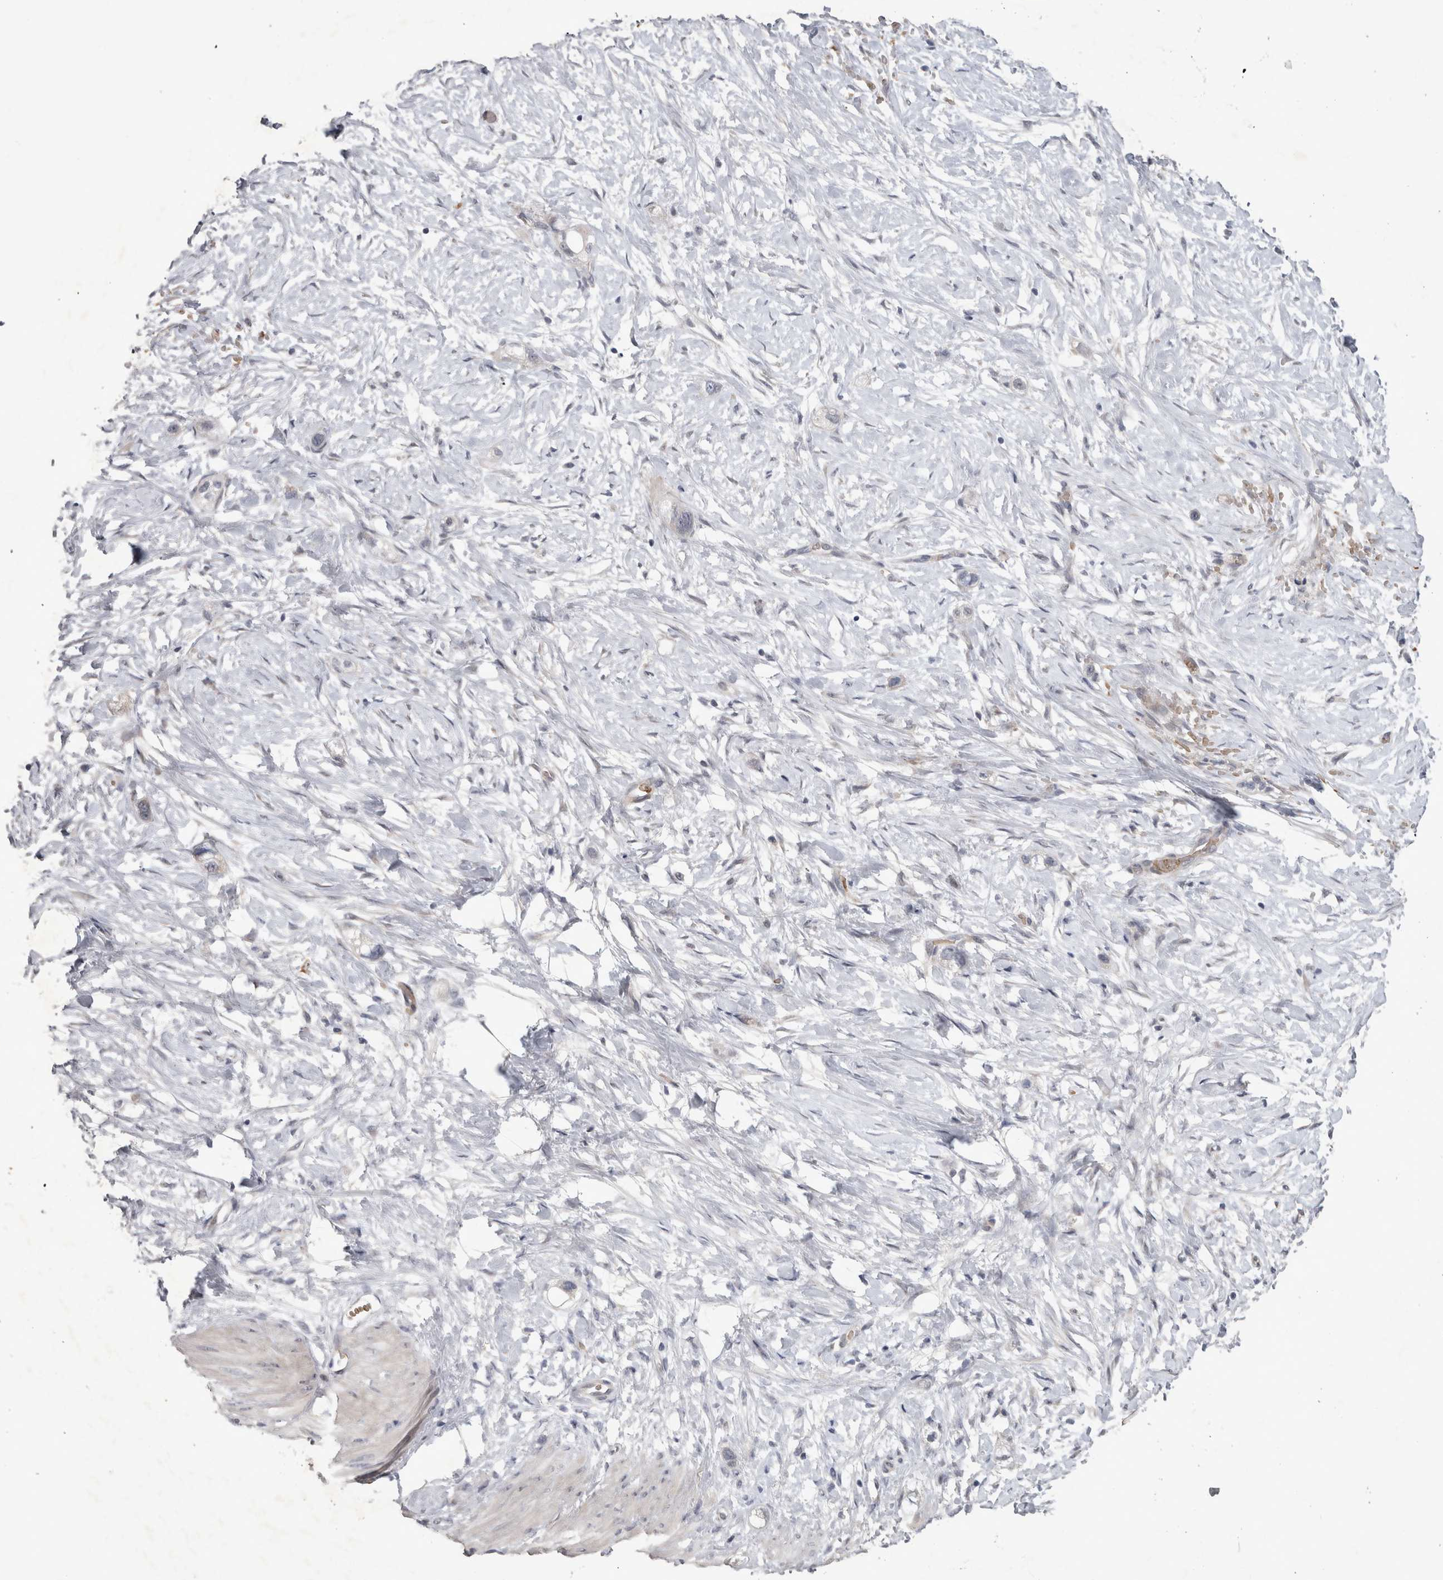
{"staining": {"intensity": "negative", "quantity": "none", "location": "none"}, "tissue": "stomach cancer", "cell_type": "Tumor cells", "image_type": "cancer", "snomed": [{"axis": "morphology", "description": "Adenocarcinoma, NOS"}, {"axis": "topography", "description": "Stomach"}, {"axis": "topography", "description": "Stomach, lower"}], "caption": "Human adenocarcinoma (stomach) stained for a protein using IHC exhibits no staining in tumor cells.", "gene": "IFI44", "patient": {"sex": "female", "age": 48}}